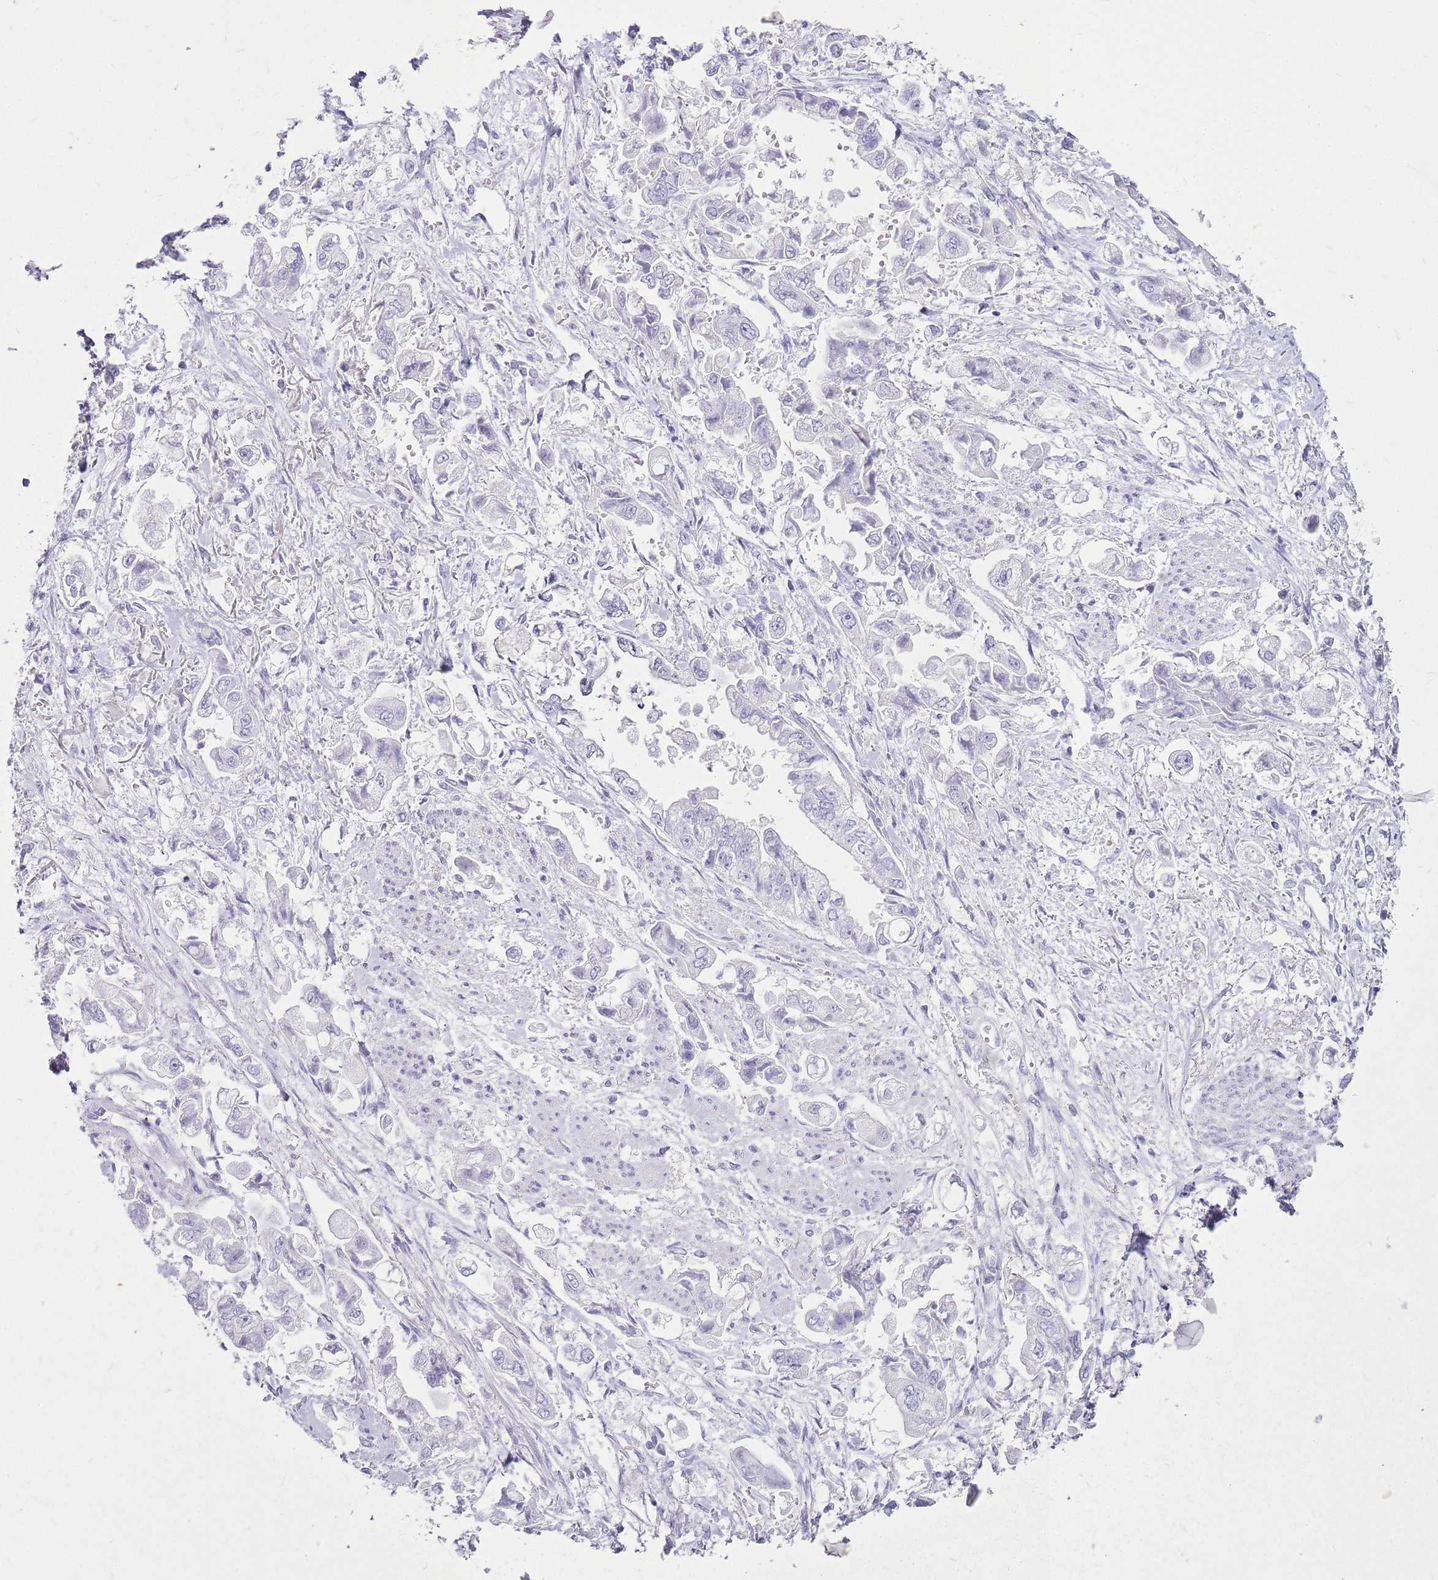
{"staining": {"intensity": "negative", "quantity": "none", "location": "none"}, "tissue": "stomach cancer", "cell_type": "Tumor cells", "image_type": "cancer", "snomed": [{"axis": "morphology", "description": "Adenocarcinoma, NOS"}, {"axis": "topography", "description": "Stomach"}], "caption": "Tumor cells show no significant protein staining in stomach cancer. (IHC, brightfield microscopy, high magnification).", "gene": "CA8", "patient": {"sex": "male", "age": 62}}